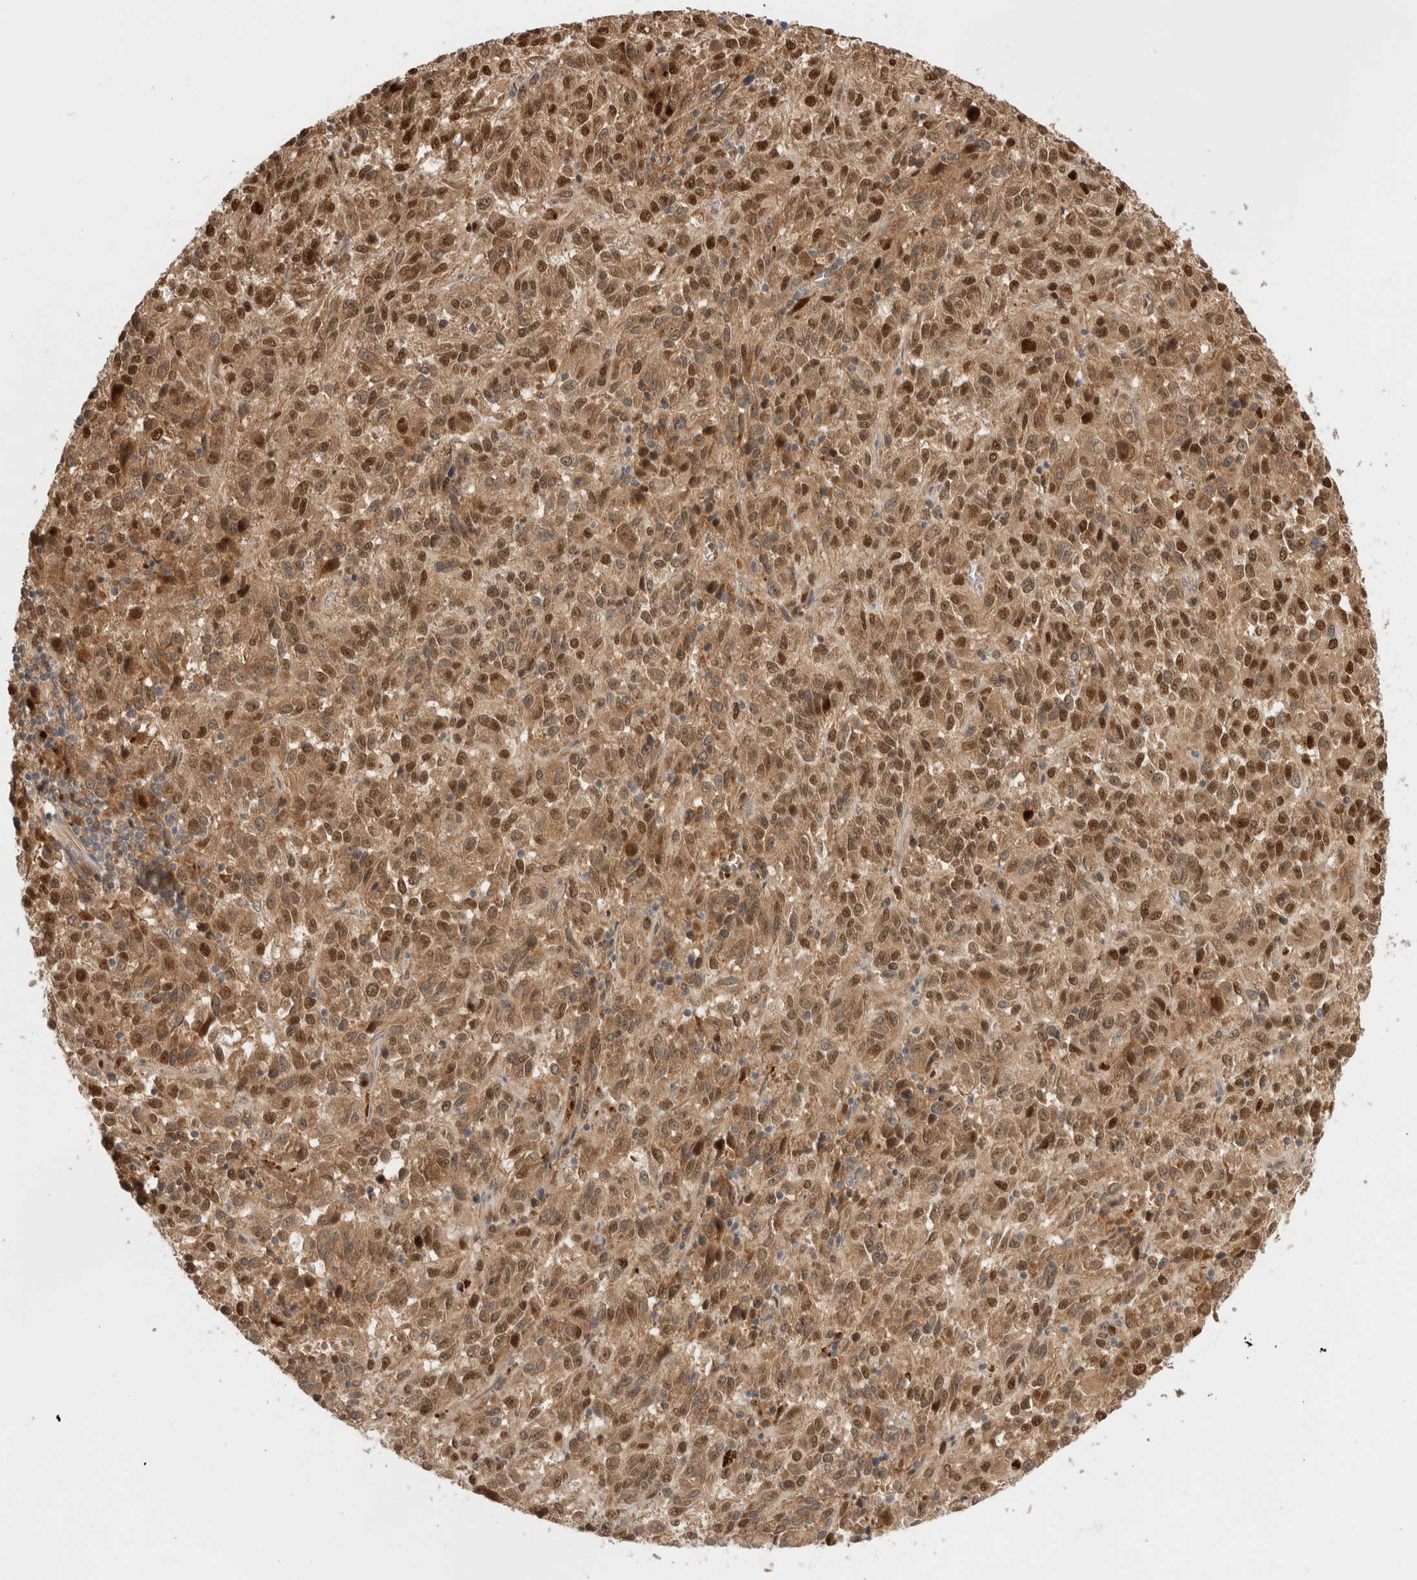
{"staining": {"intensity": "strong", "quantity": ">75%", "location": "cytoplasmic/membranous,nuclear"}, "tissue": "melanoma", "cell_type": "Tumor cells", "image_type": "cancer", "snomed": [{"axis": "morphology", "description": "Malignant melanoma, Metastatic site"}, {"axis": "topography", "description": "Lung"}], "caption": "Melanoma stained for a protein (brown) reveals strong cytoplasmic/membranous and nuclear positive staining in about >75% of tumor cells.", "gene": "OTUD6B", "patient": {"sex": "male", "age": 64}}